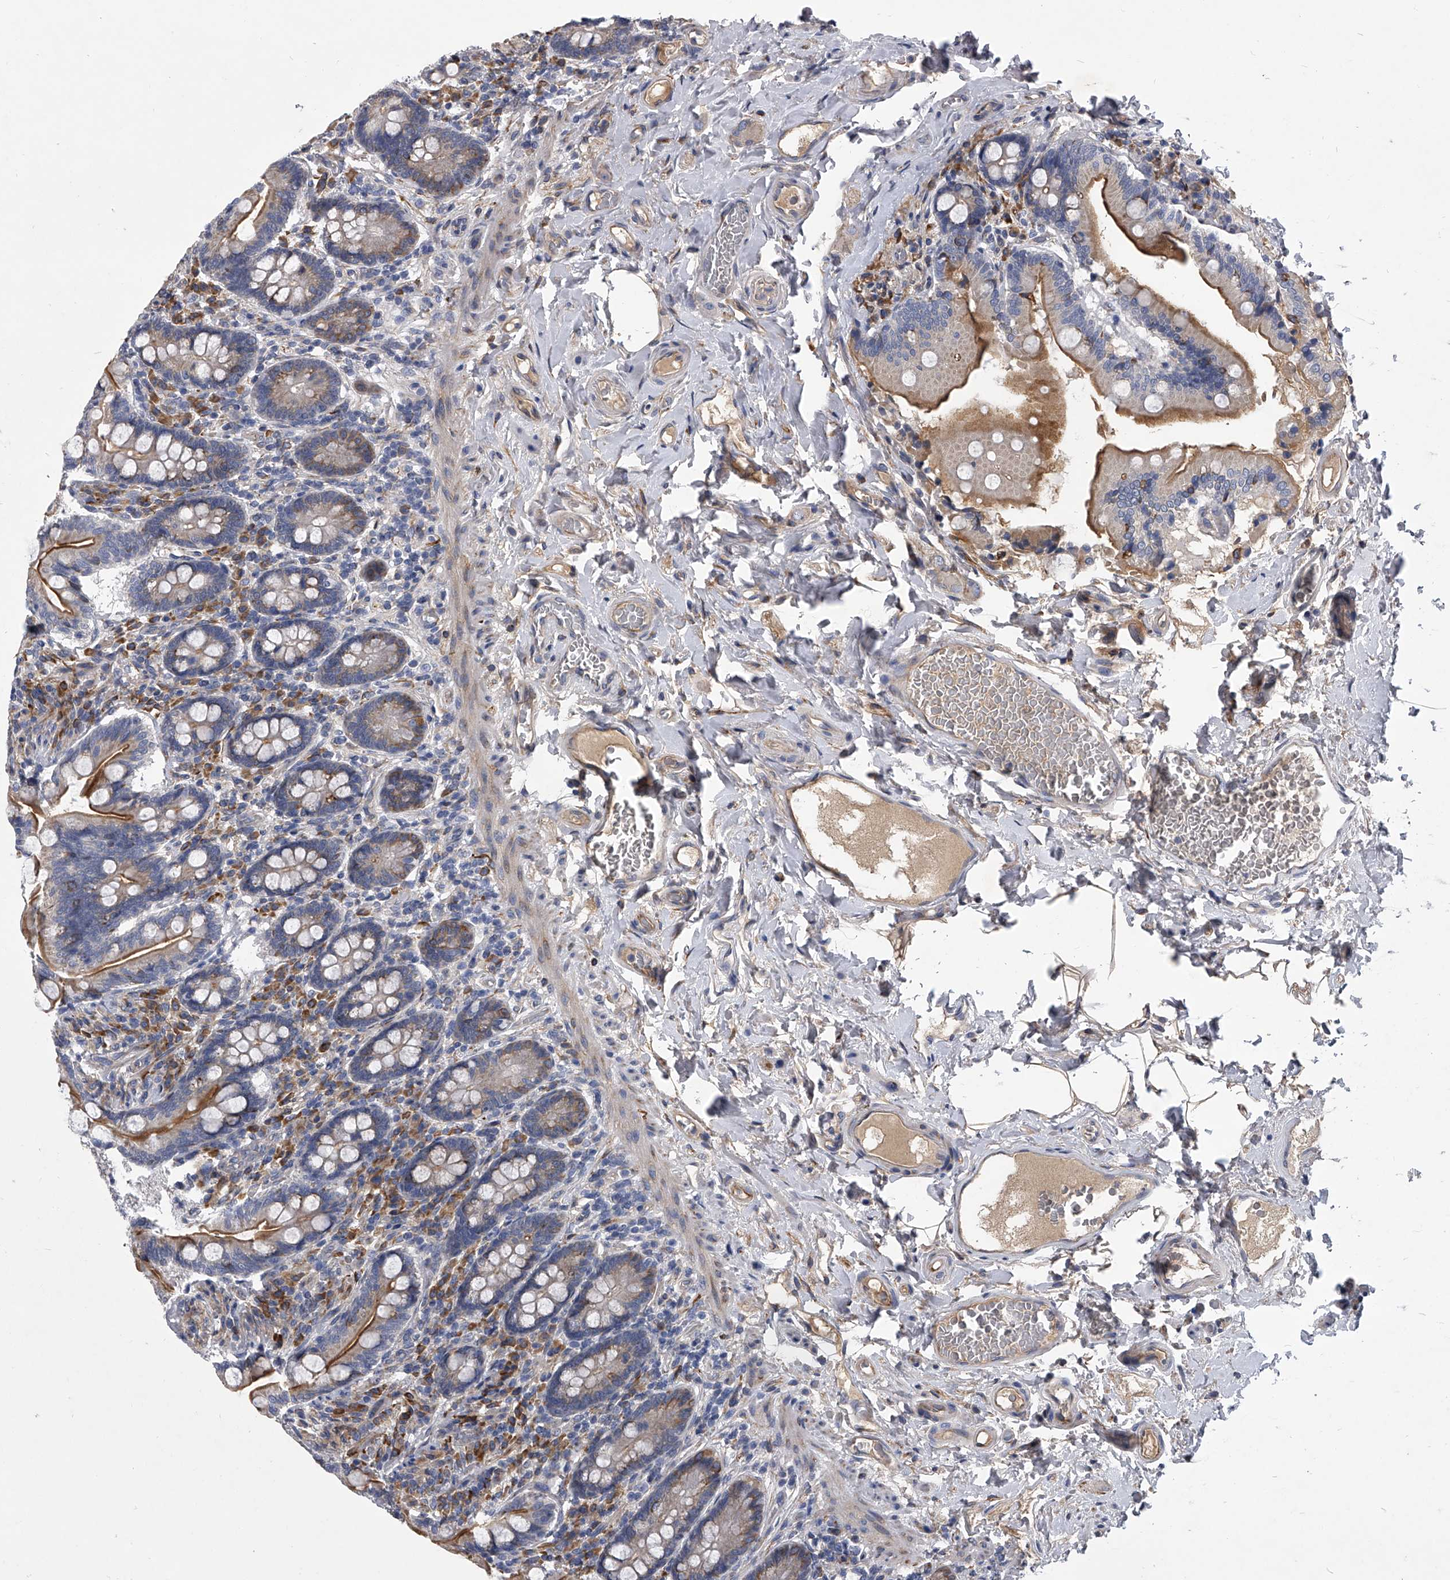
{"staining": {"intensity": "moderate", "quantity": "25%-75%", "location": "cytoplasmic/membranous"}, "tissue": "small intestine", "cell_type": "Glandular cells", "image_type": "normal", "snomed": [{"axis": "morphology", "description": "Normal tissue, NOS"}, {"axis": "topography", "description": "Small intestine"}], "caption": "This is a photomicrograph of immunohistochemistry staining of normal small intestine, which shows moderate staining in the cytoplasmic/membranous of glandular cells.", "gene": "CCR4", "patient": {"sex": "female", "age": 64}}